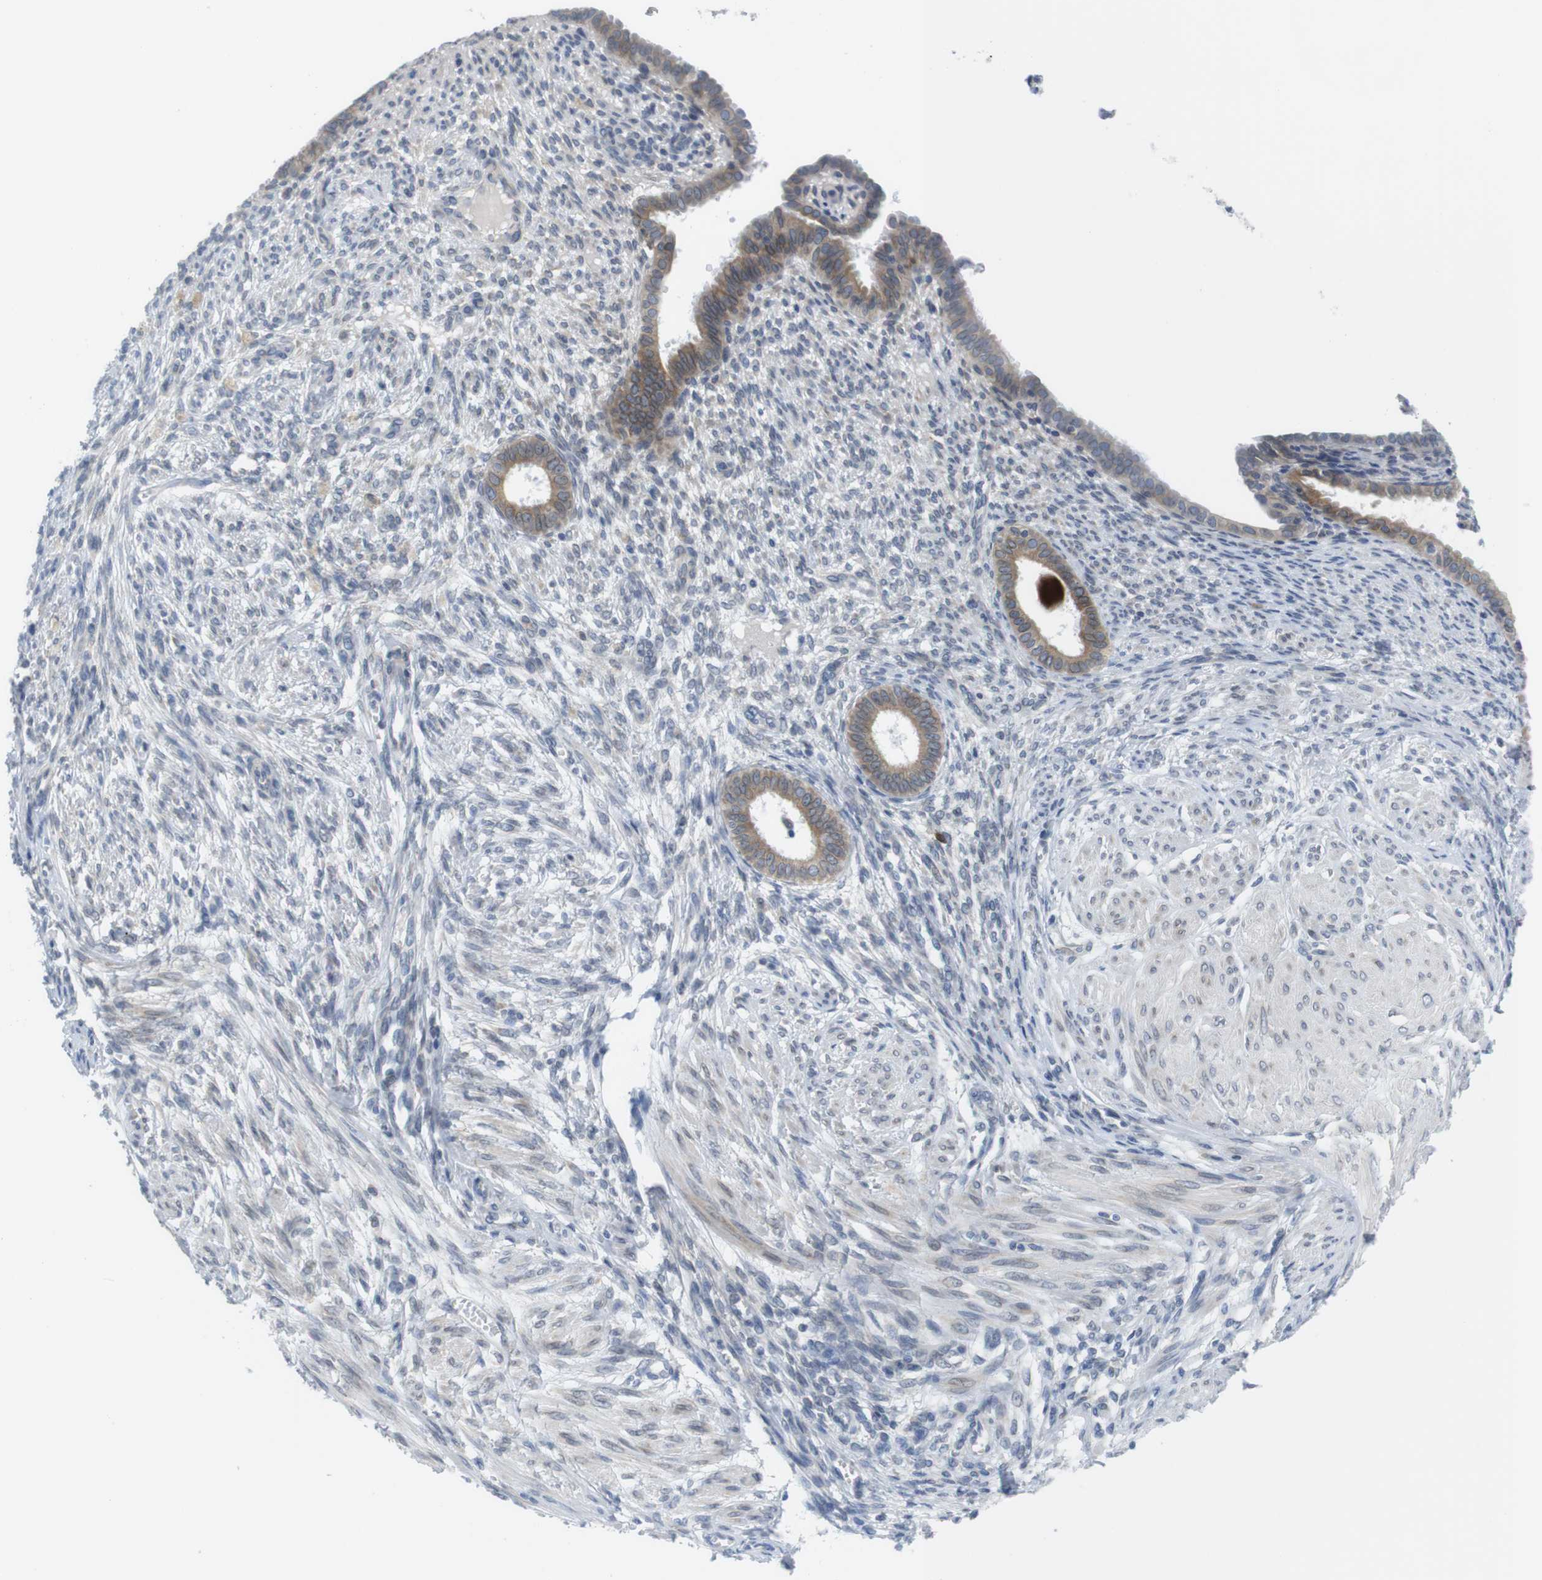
{"staining": {"intensity": "negative", "quantity": "none", "location": "none"}, "tissue": "endometrium", "cell_type": "Cells in endometrial stroma", "image_type": "normal", "snomed": [{"axis": "morphology", "description": "Normal tissue, NOS"}, {"axis": "topography", "description": "Endometrium"}], "caption": "Immunohistochemistry micrograph of unremarkable endometrium: human endometrium stained with DAB exhibits no significant protein staining in cells in endometrial stroma. (DAB (3,3'-diaminobenzidine) IHC, high magnification).", "gene": "ERGIC3", "patient": {"sex": "female", "age": 72}}